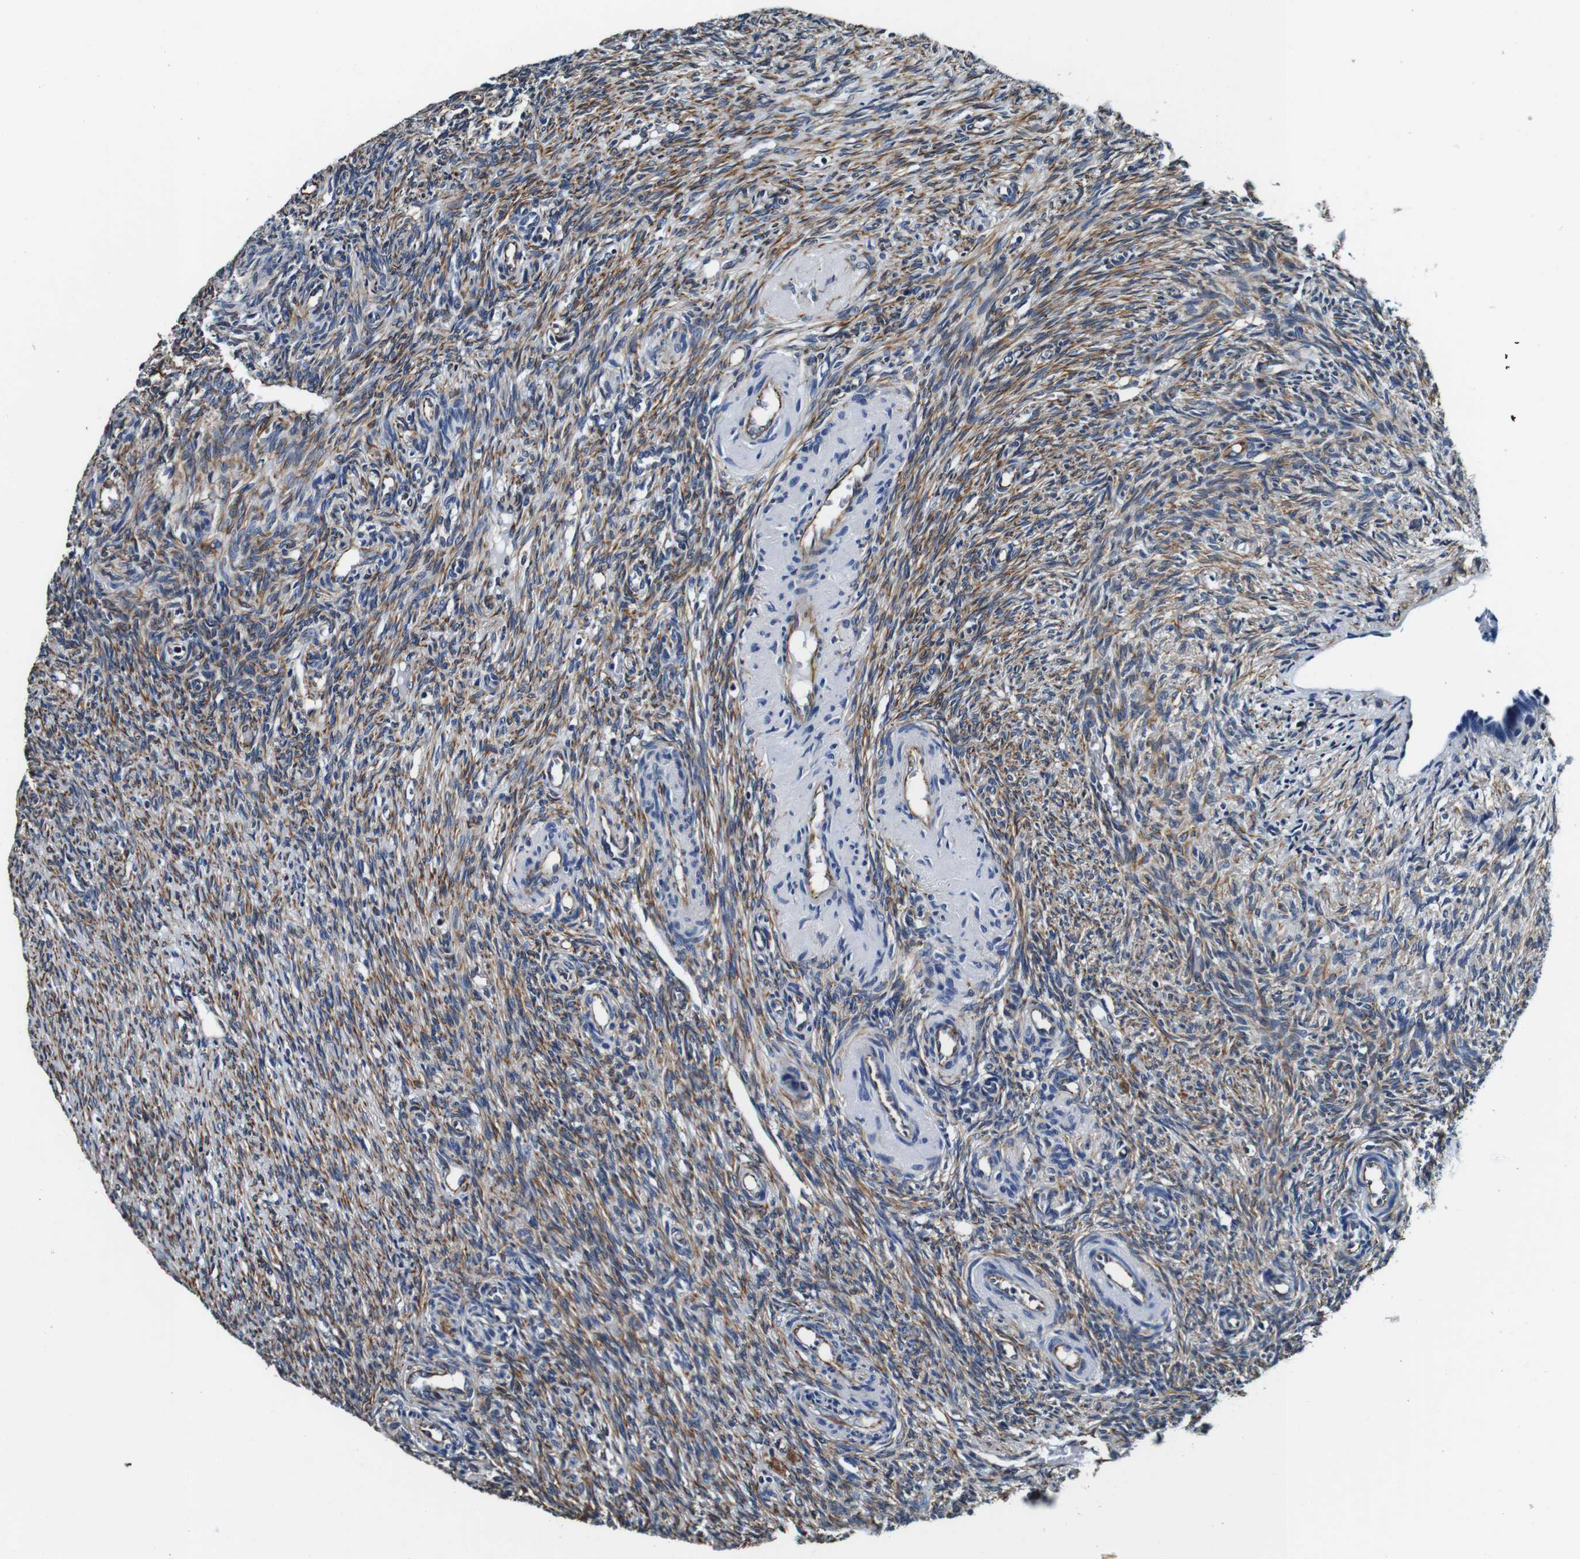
{"staining": {"intensity": "negative", "quantity": "none", "location": "none"}, "tissue": "ovary", "cell_type": "Follicle cells", "image_type": "normal", "snomed": [{"axis": "morphology", "description": "Normal tissue, NOS"}, {"axis": "topography", "description": "Ovary"}], "caption": "DAB immunohistochemical staining of benign human ovary shows no significant staining in follicle cells.", "gene": "GJE1", "patient": {"sex": "female", "age": 41}}